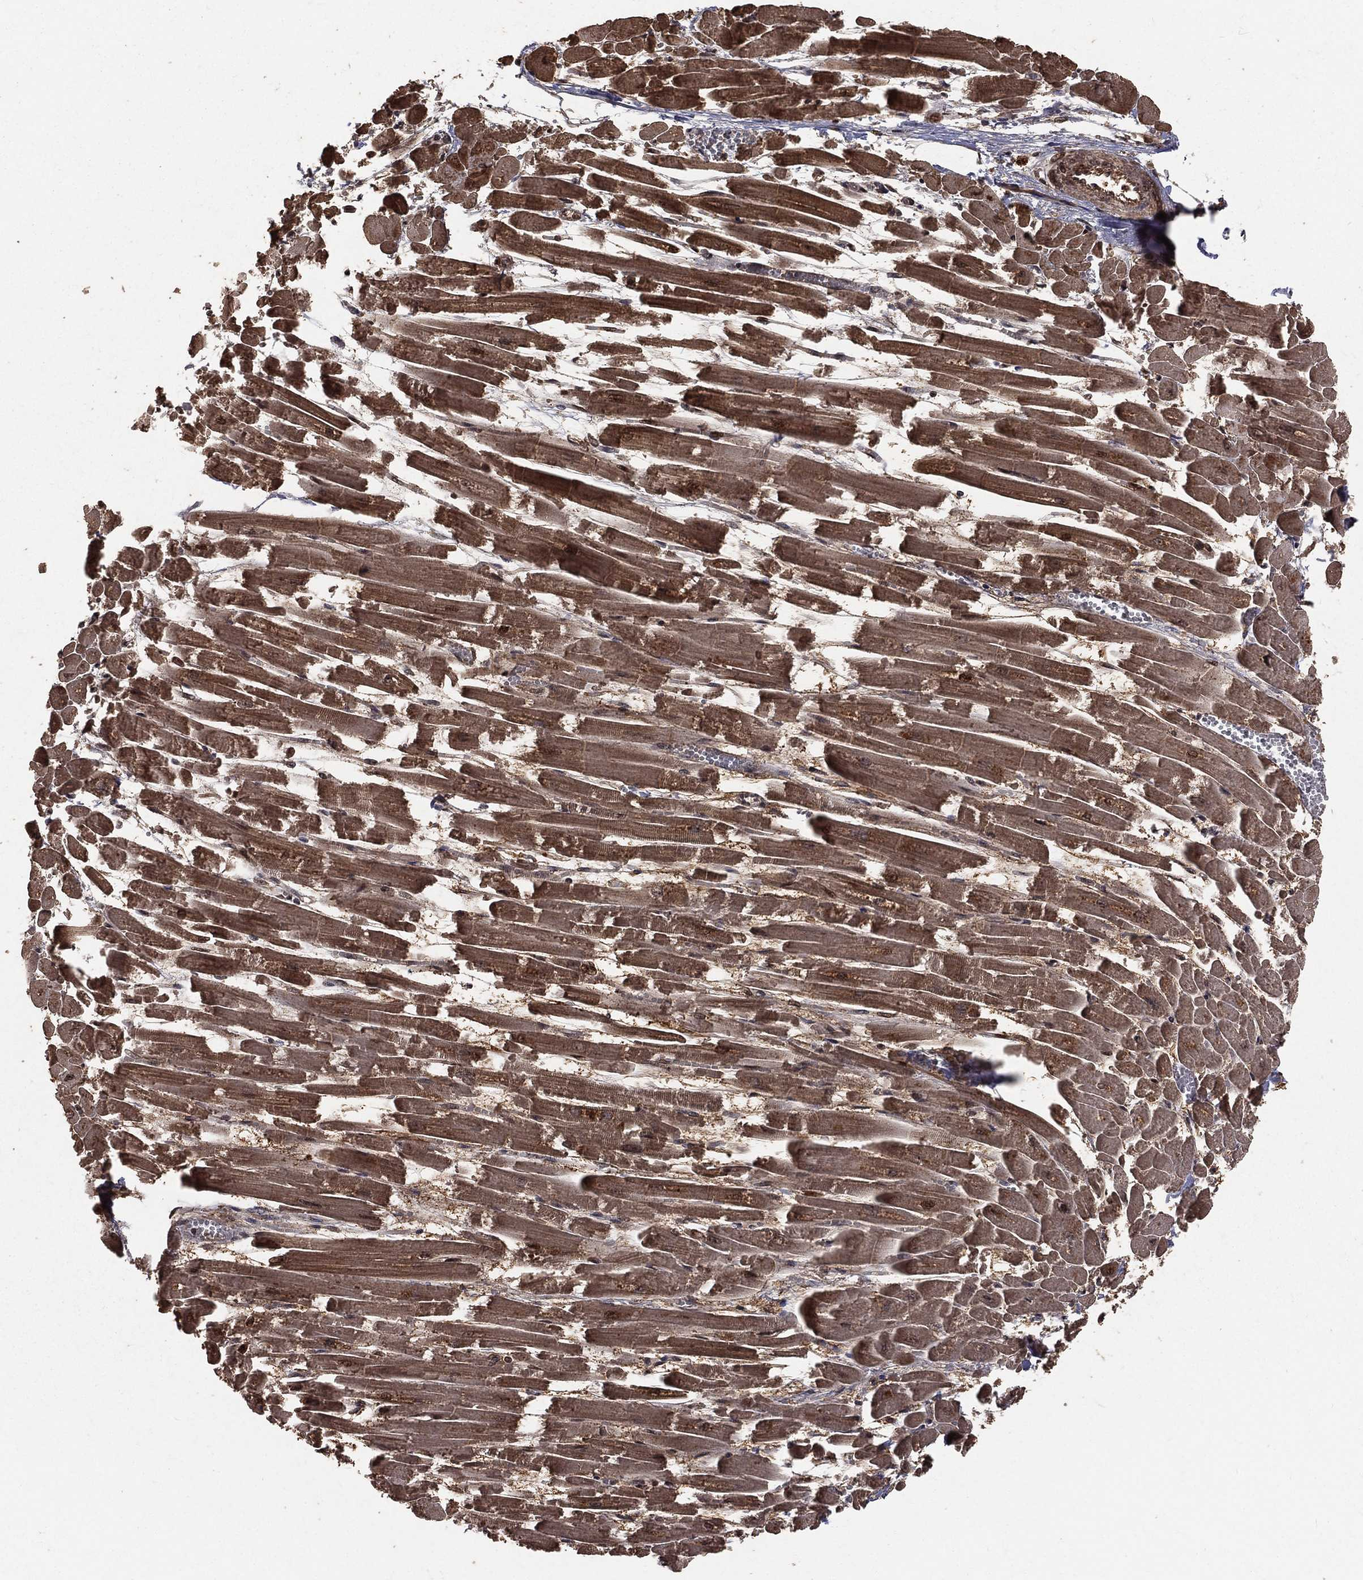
{"staining": {"intensity": "strong", "quantity": "25%-75%", "location": "cytoplasmic/membranous"}, "tissue": "heart muscle", "cell_type": "Cardiomyocytes", "image_type": "normal", "snomed": [{"axis": "morphology", "description": "Normal tissue, NOS"}, {"axis": "topography", "description": "Heart"}], "caption": "The image reveals immunohistochemical staining of benign heart muscle. There is strong cytoplasmic/membranous positivity is present in approximately 25%-75% of cardiomyocytes. (DAB (3,3'-diaminobenzidine) IHC, brown staining for protein, blue staining for nuclei).", "gene": "MAPK1", "patient": {"sex": "female", "age": 52}}